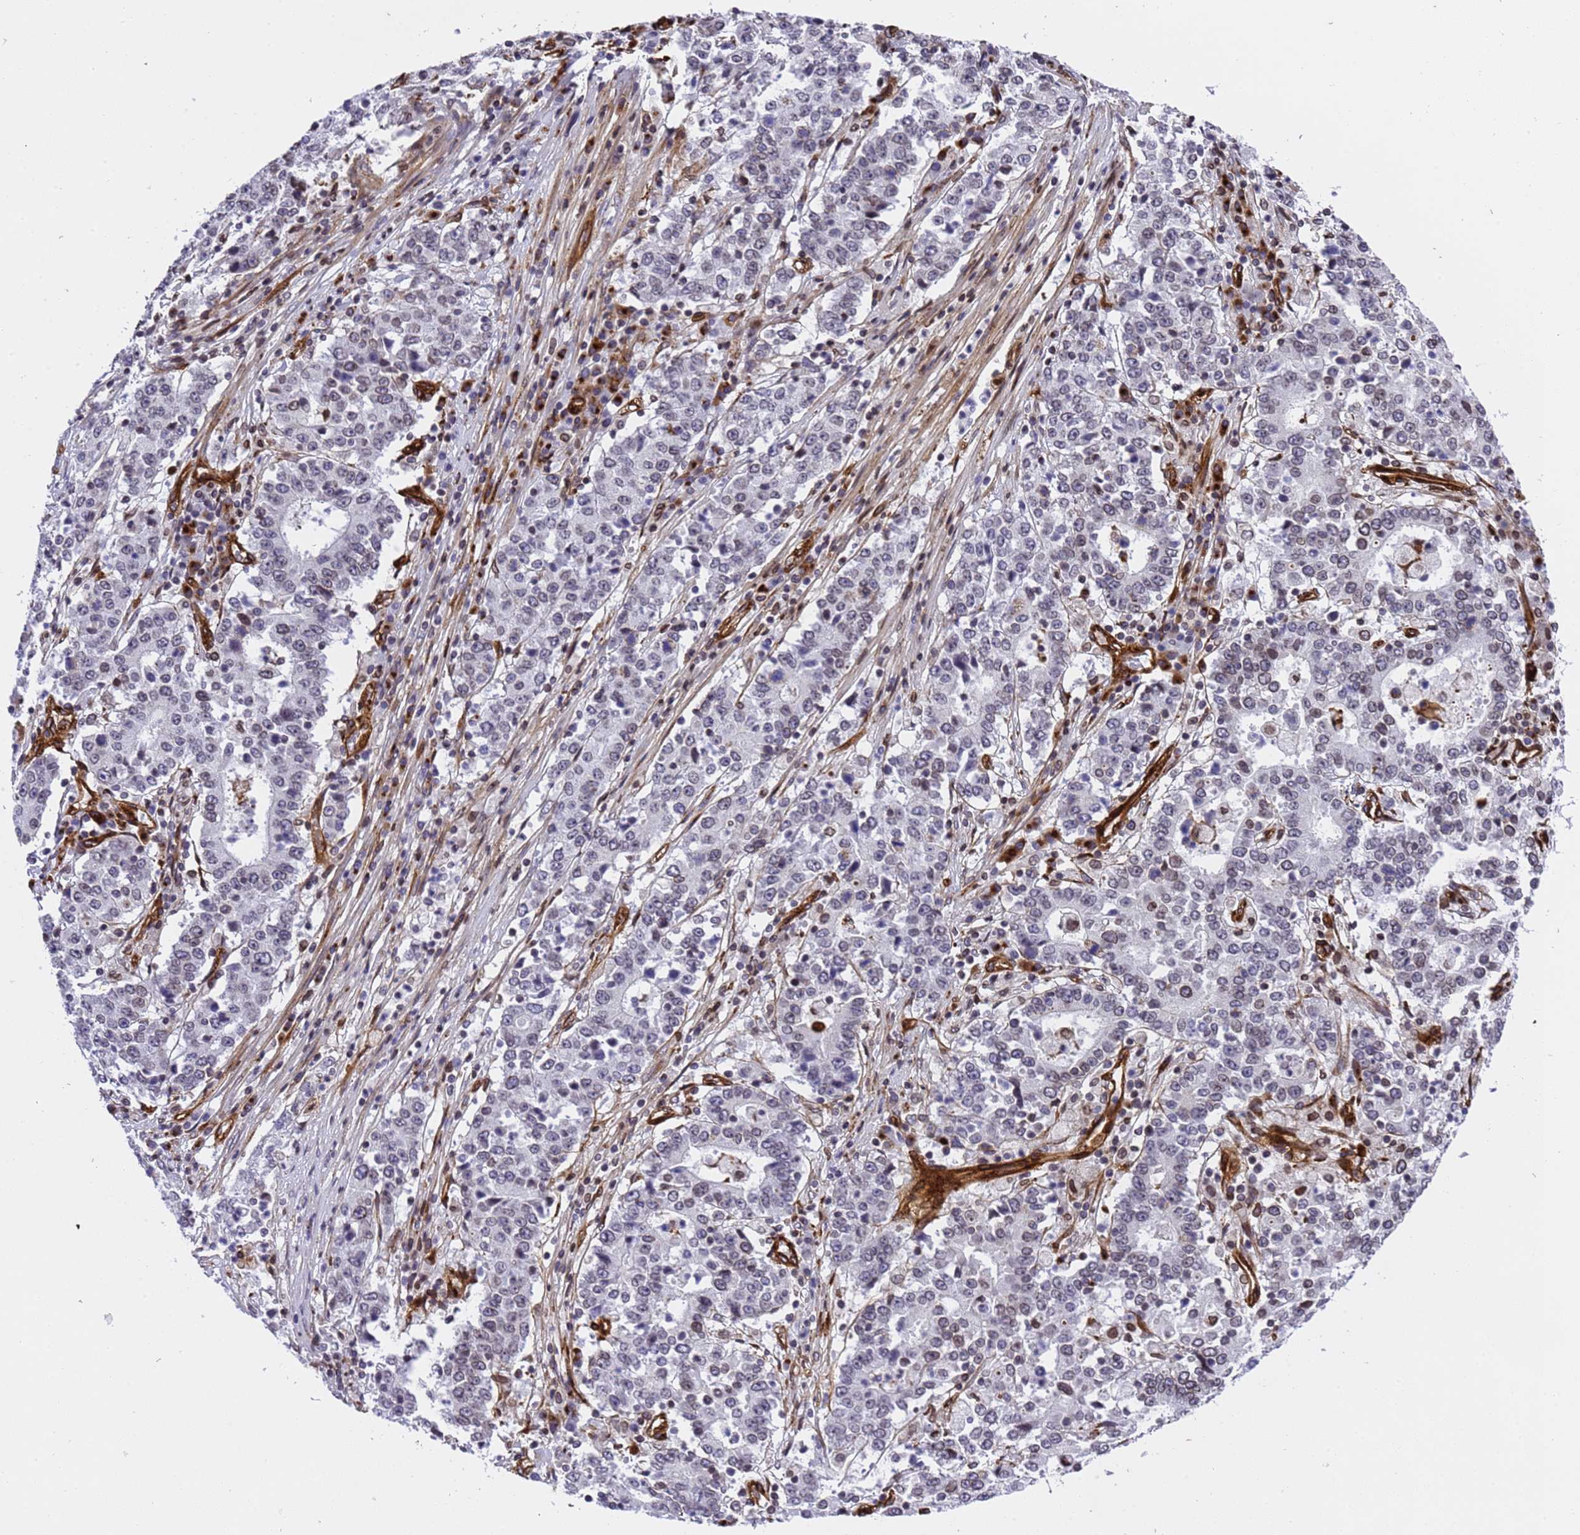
{"staining": {"intensity": "weak", "quantity": "<25%", "location": "cytoplasmic/membranous,nuclear"}, "tissue": "stomach cancer", "cell_type": "Tumor cells", "image_type": "cancer", "snomed": [{"axis": "morphology", "description": "Adenocarcinoma, NOS"}, {"axis": "topography", "description": "Stomach"}], "caption": "Micrograph shows no significant protein staining in tumor cells of stomach cancer (adenocarcinoma). The staining is performed using DAB (3,3'-diaminobenzidine) brown chromogen with nuclei counter-stained in using hematoxylin.", "gene": "IGFBP7", "patient": {"sex": "male", "age": 59}}